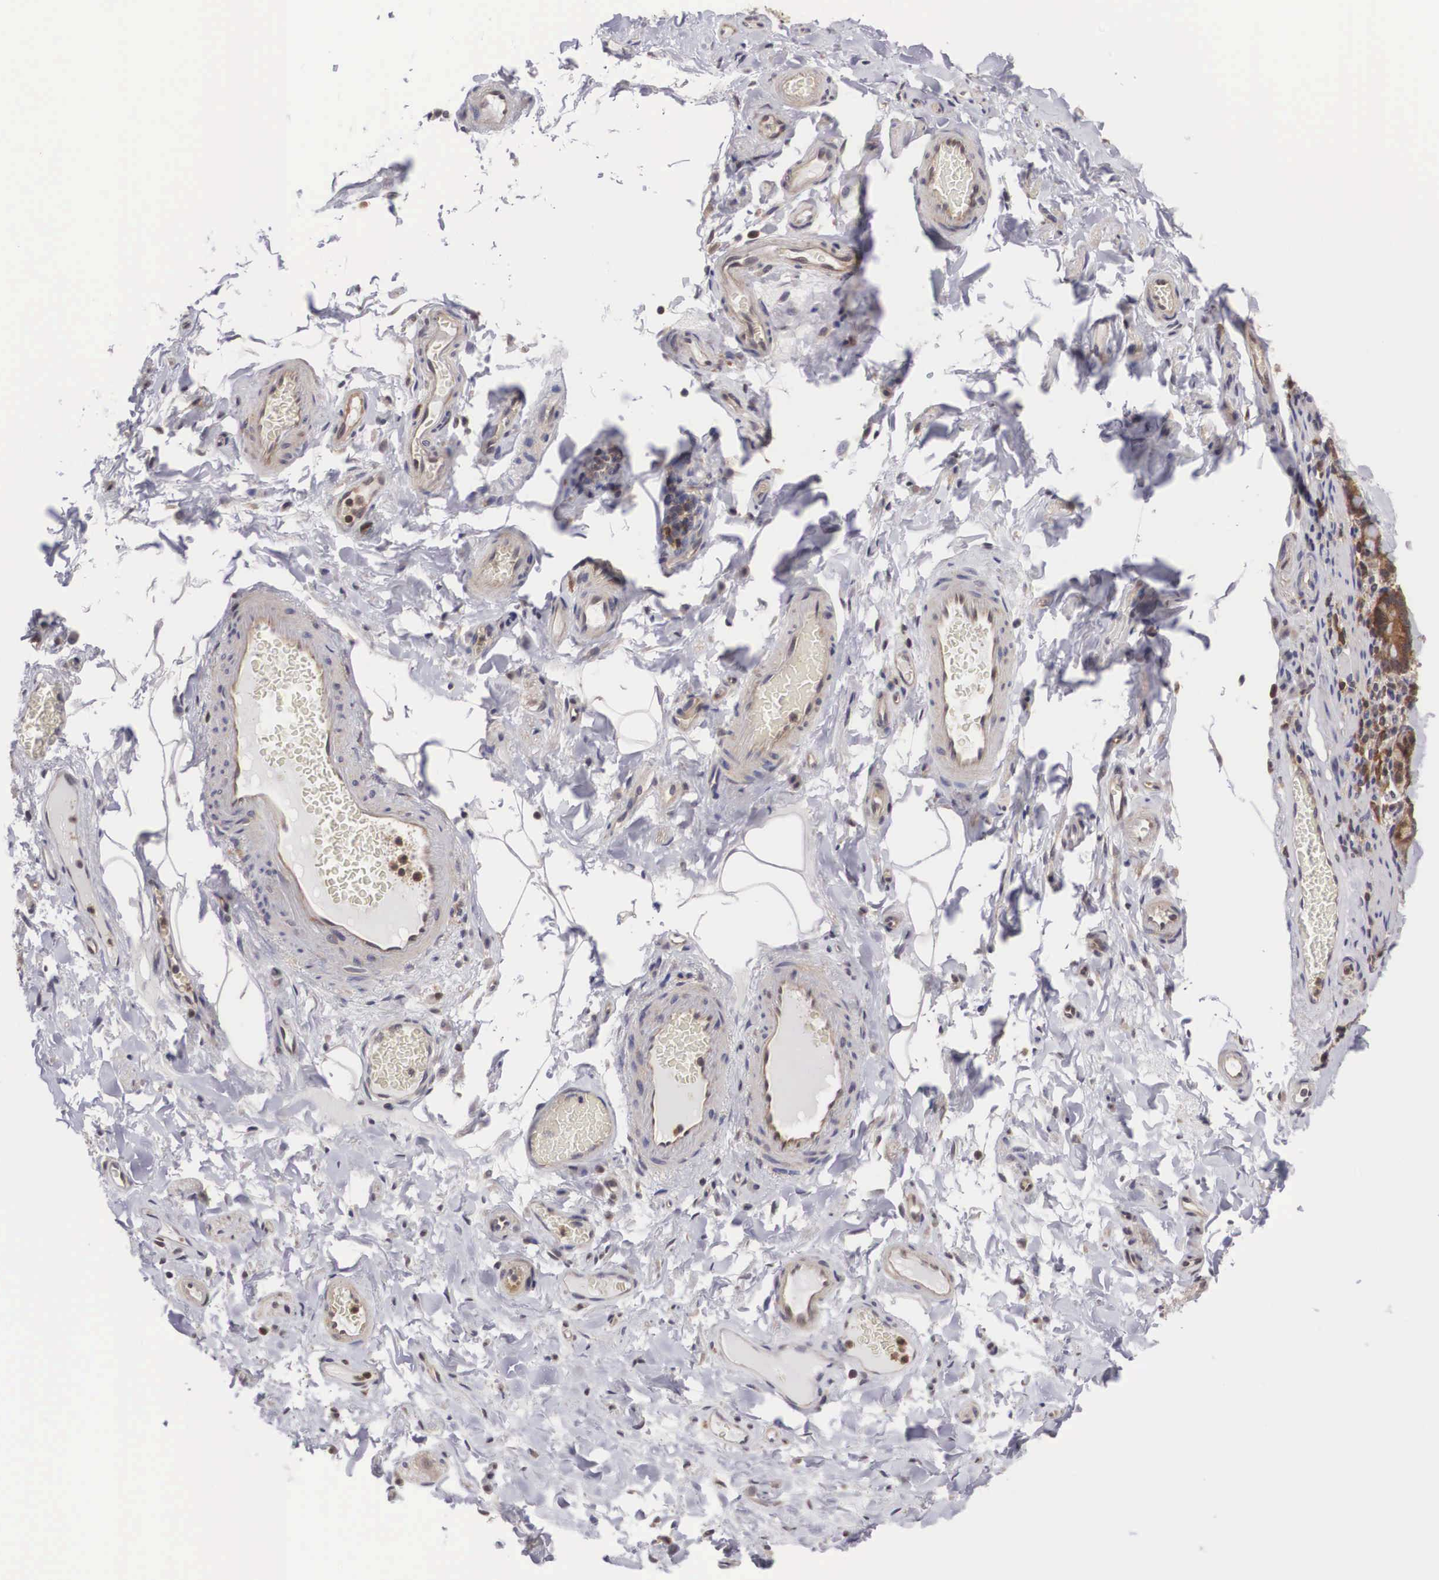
{"staining": {"intensity": "weak", "quantity": "25%-75%", "location": "nuclear"}, "tissue": "soft tissue", "cell_type": "Fibroblasts", "image_type": "normal", "snomed": [{"axis": "morphology", "description": "Normal tissue, NOS"}, {"axis": "topography", "description": "Duodenum"}], "caption": "Immunohistochemical staining of benign human soft tissue exhibits 25%-75% levels of weak nuclear protein positivity in about 25%-75% of fibroblasts.", "gene": "ADSL", "patient": {"sex": "male", "age": 63}}